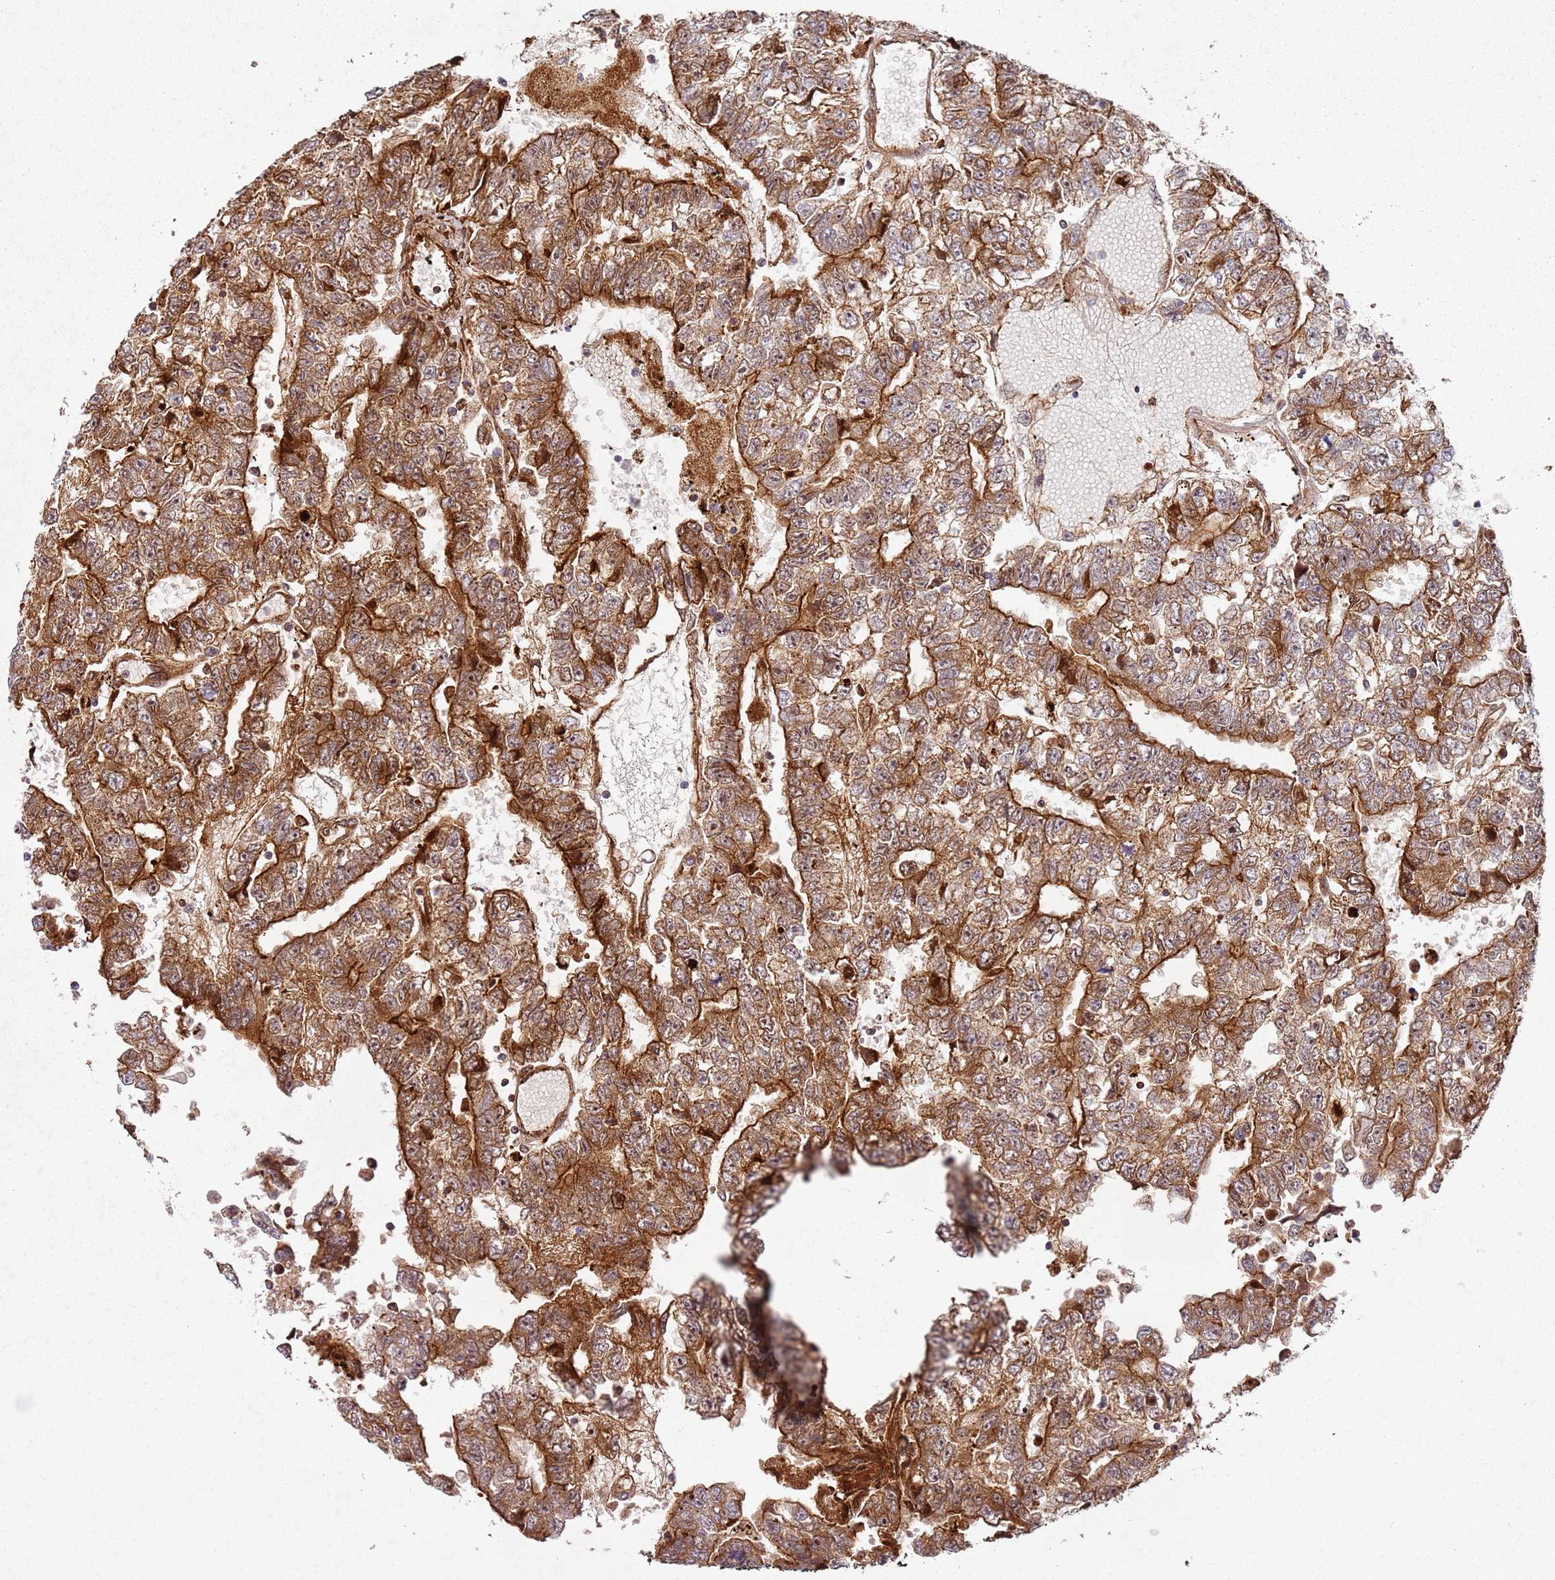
{"staining": {"intensity": "strong", "quantity": "25%-75%", "location": "cytoplasmic/membranous"}, "tissue": "testis cancer", "cell_type": "Tumor cells", "image_type": "cancer", "snomed": [{"axis": "morphology", "description": "Carcinoma, Embryonal, NOS"}, {"axis": "topography", "description": "Testis"}], "caption": "Protein expression analysis of testis cancer (embryonal carcinoma) exhibits strong cytoplasmic/membranous expression in about 25%-75% of tumor cells.", "gene": "C2CD4B", "patient": {"sex": "male", "age": 25}}